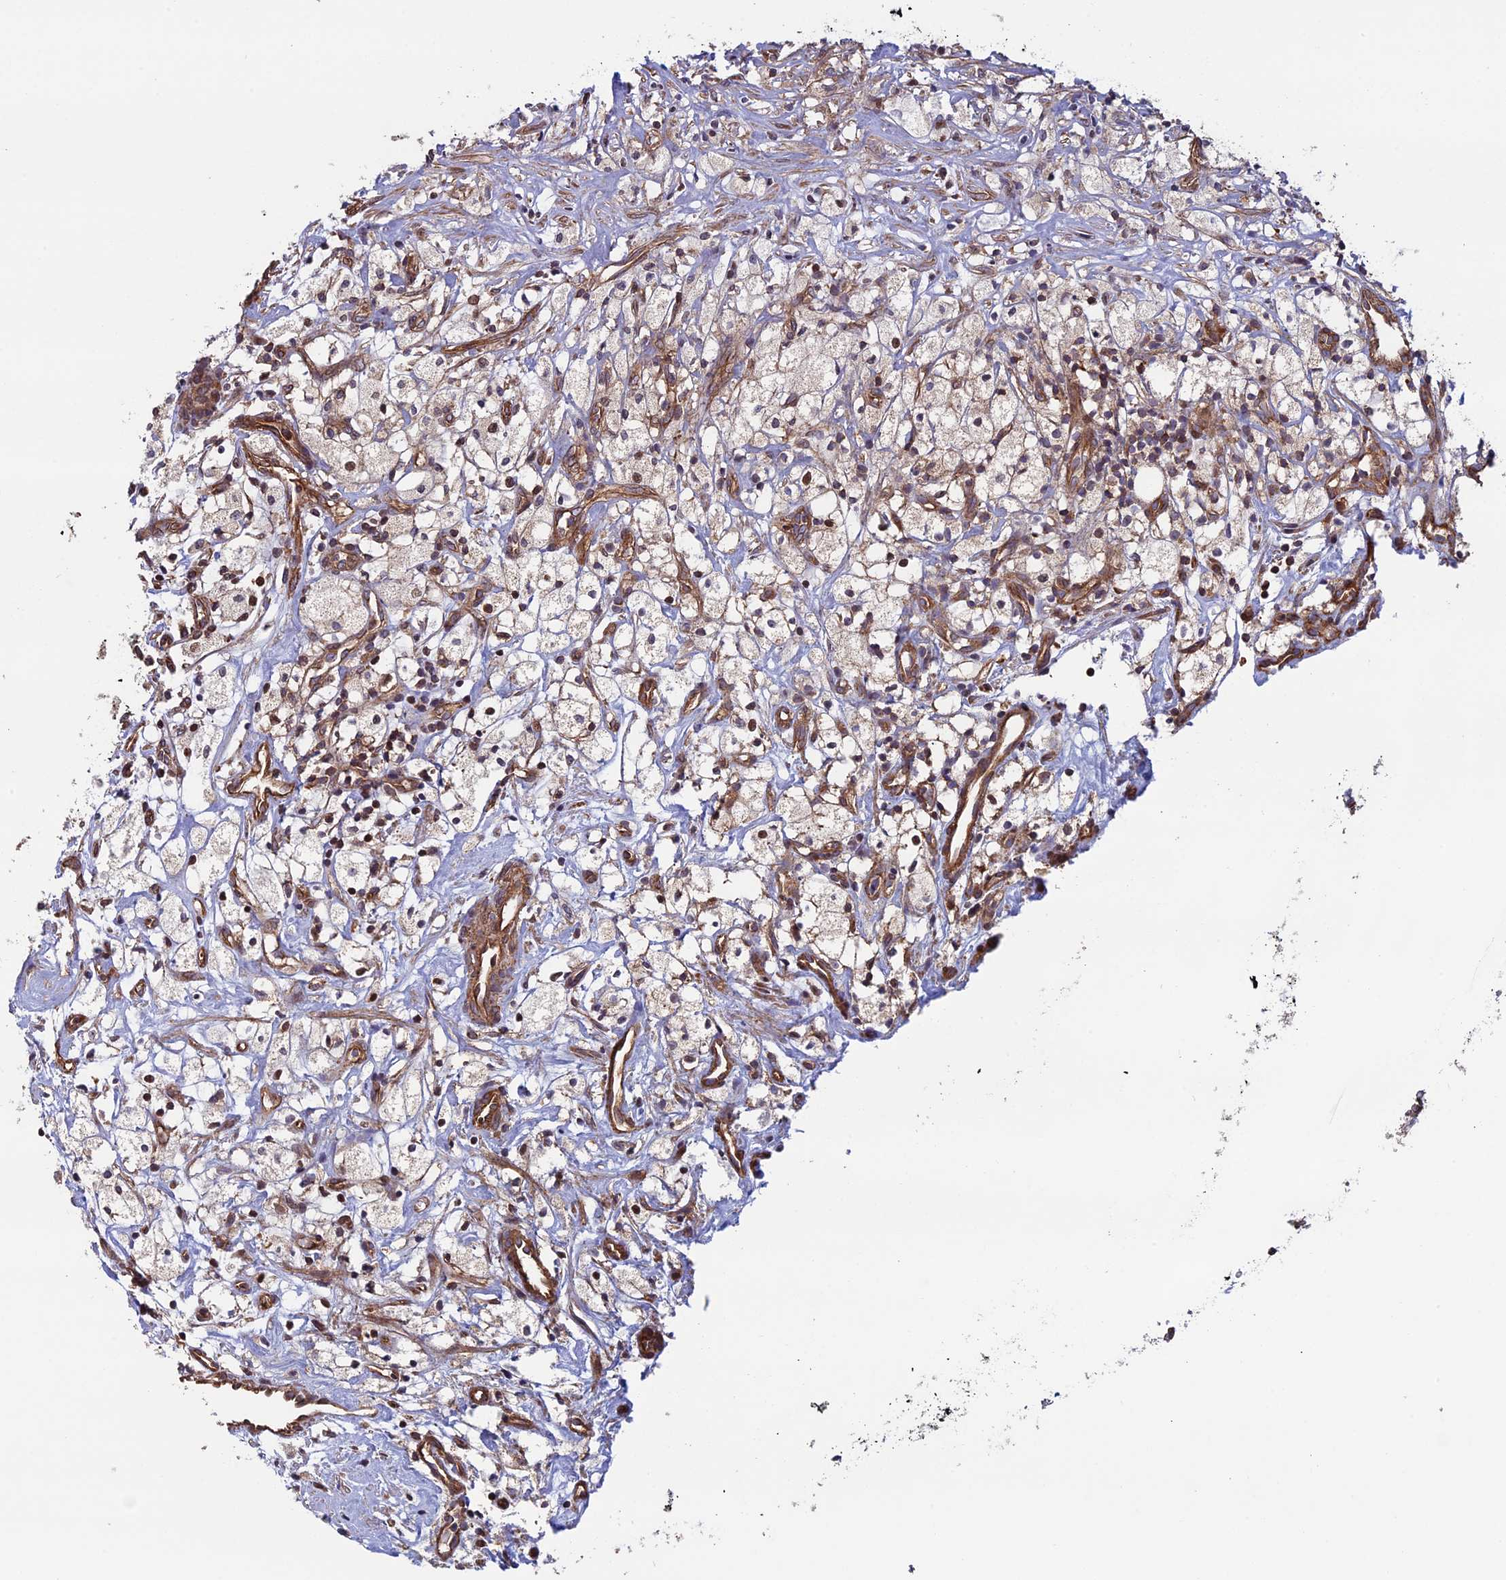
{"staining": {"intensity": "weak", "quantity": "25%-75%", "location": "cytoplasmic/membranous"}, "tissue": "renal cancer", "cell_type": "Tumor cells", "image_type": "cancer", "snomed": [{"axis": "morphology", "description": "Adenocarcinoma, NOS"}, {"axis": "topography", "description": "Kidney"}], "caption": "Approximately 25%-75% of tumor cells in renal cancer show weak cytoplasmic/membranous protein positivity as visualized by brown immunohistochemical staining.", "gene": "CCDC8", "patient": {"sex": "male", "age": 59}}